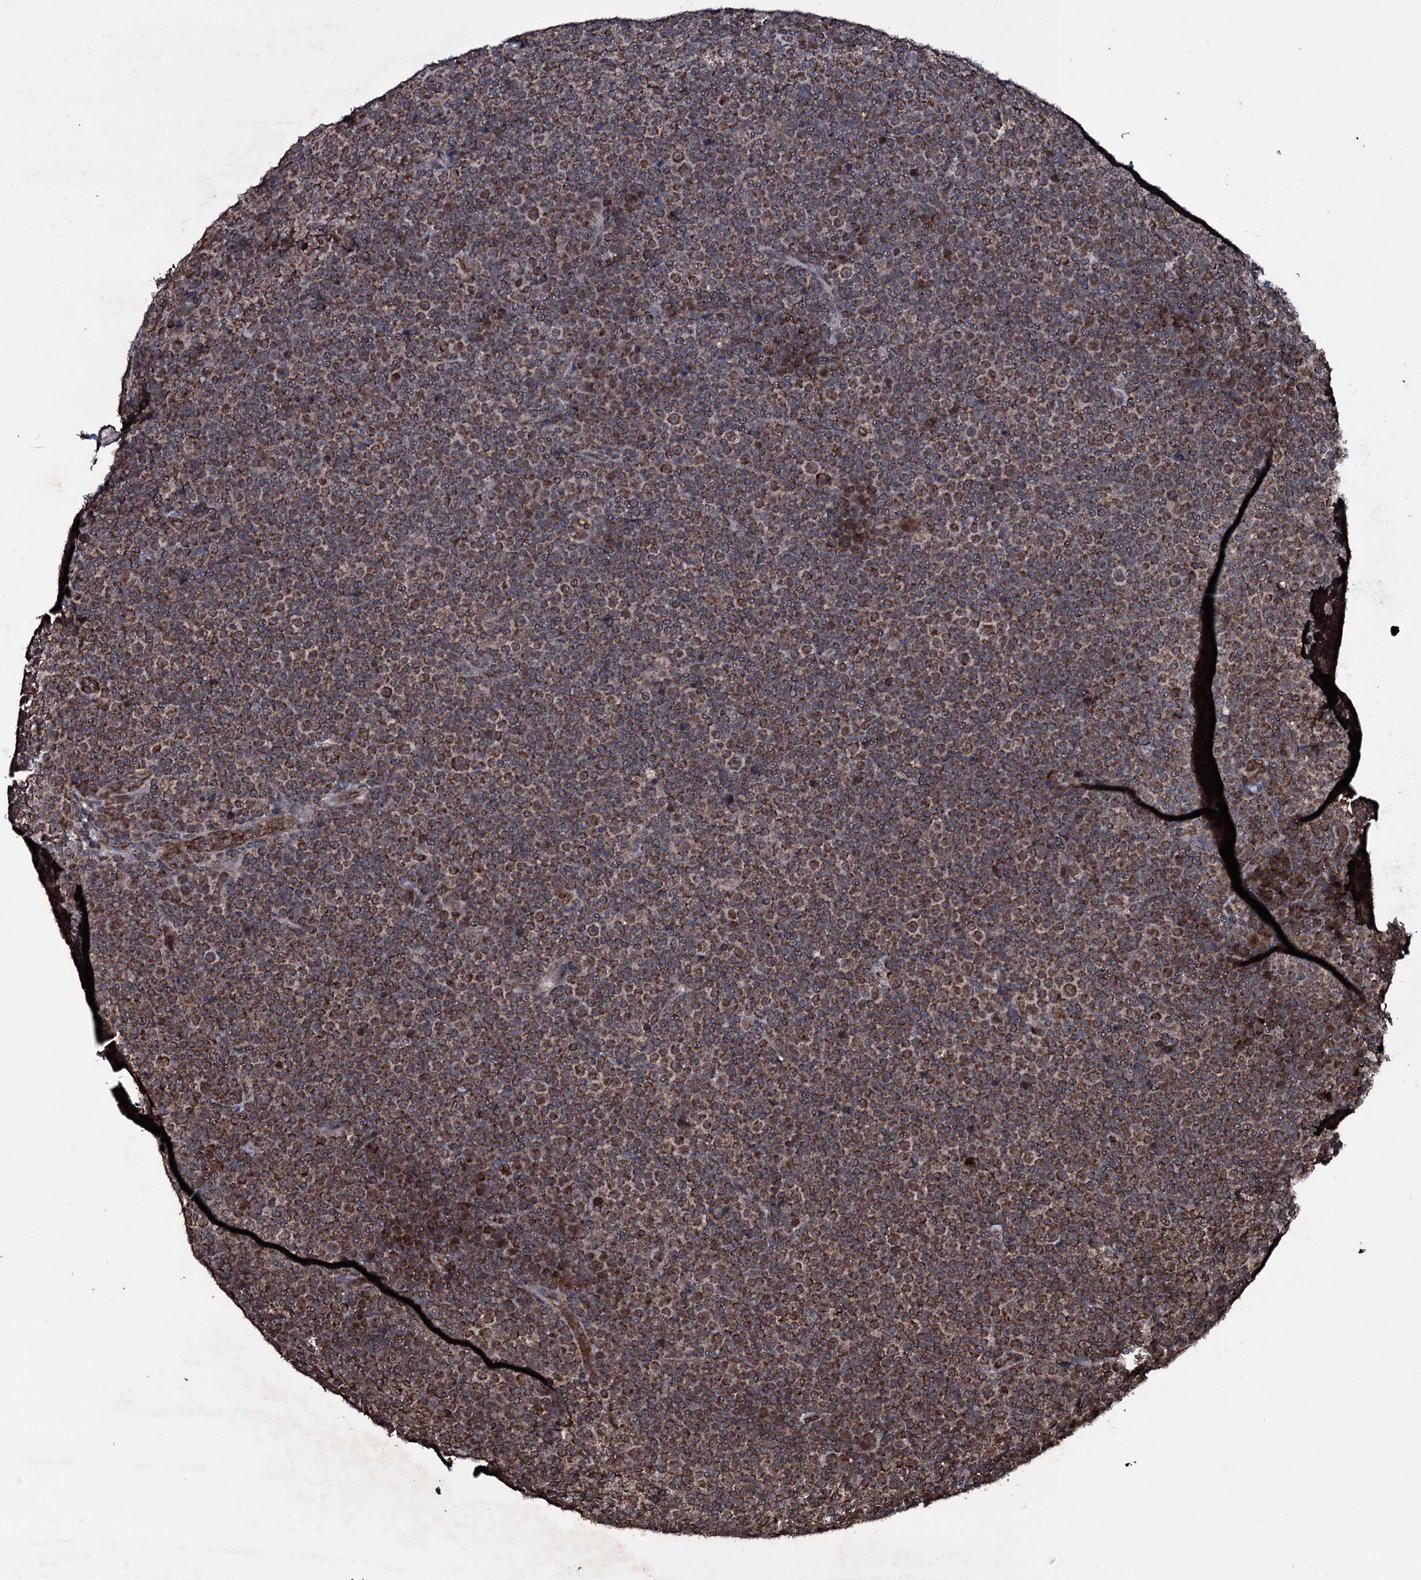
{"staining": {"intensity": "moderate", "quantity": ">75%", "location": "cytoplasmic/membranous"}, "tissue": "lymphoma", "cell_type": "Tumor cells", "image_type": "cancer", "snomed": [{"axis": "morphology", "description": "Malignant lymphoma, non-Hodgkin's type, Low grade"}, {"axis": "topography", "description": "Lymph node"}], "caption": "This is a histology image of IHC staining of lymphoma, which shows moderate staining in the cytoplasmic/membranous of tumor cells.", "gene": "MRPS31", "patient": {"sex": "female", "age": 67}}